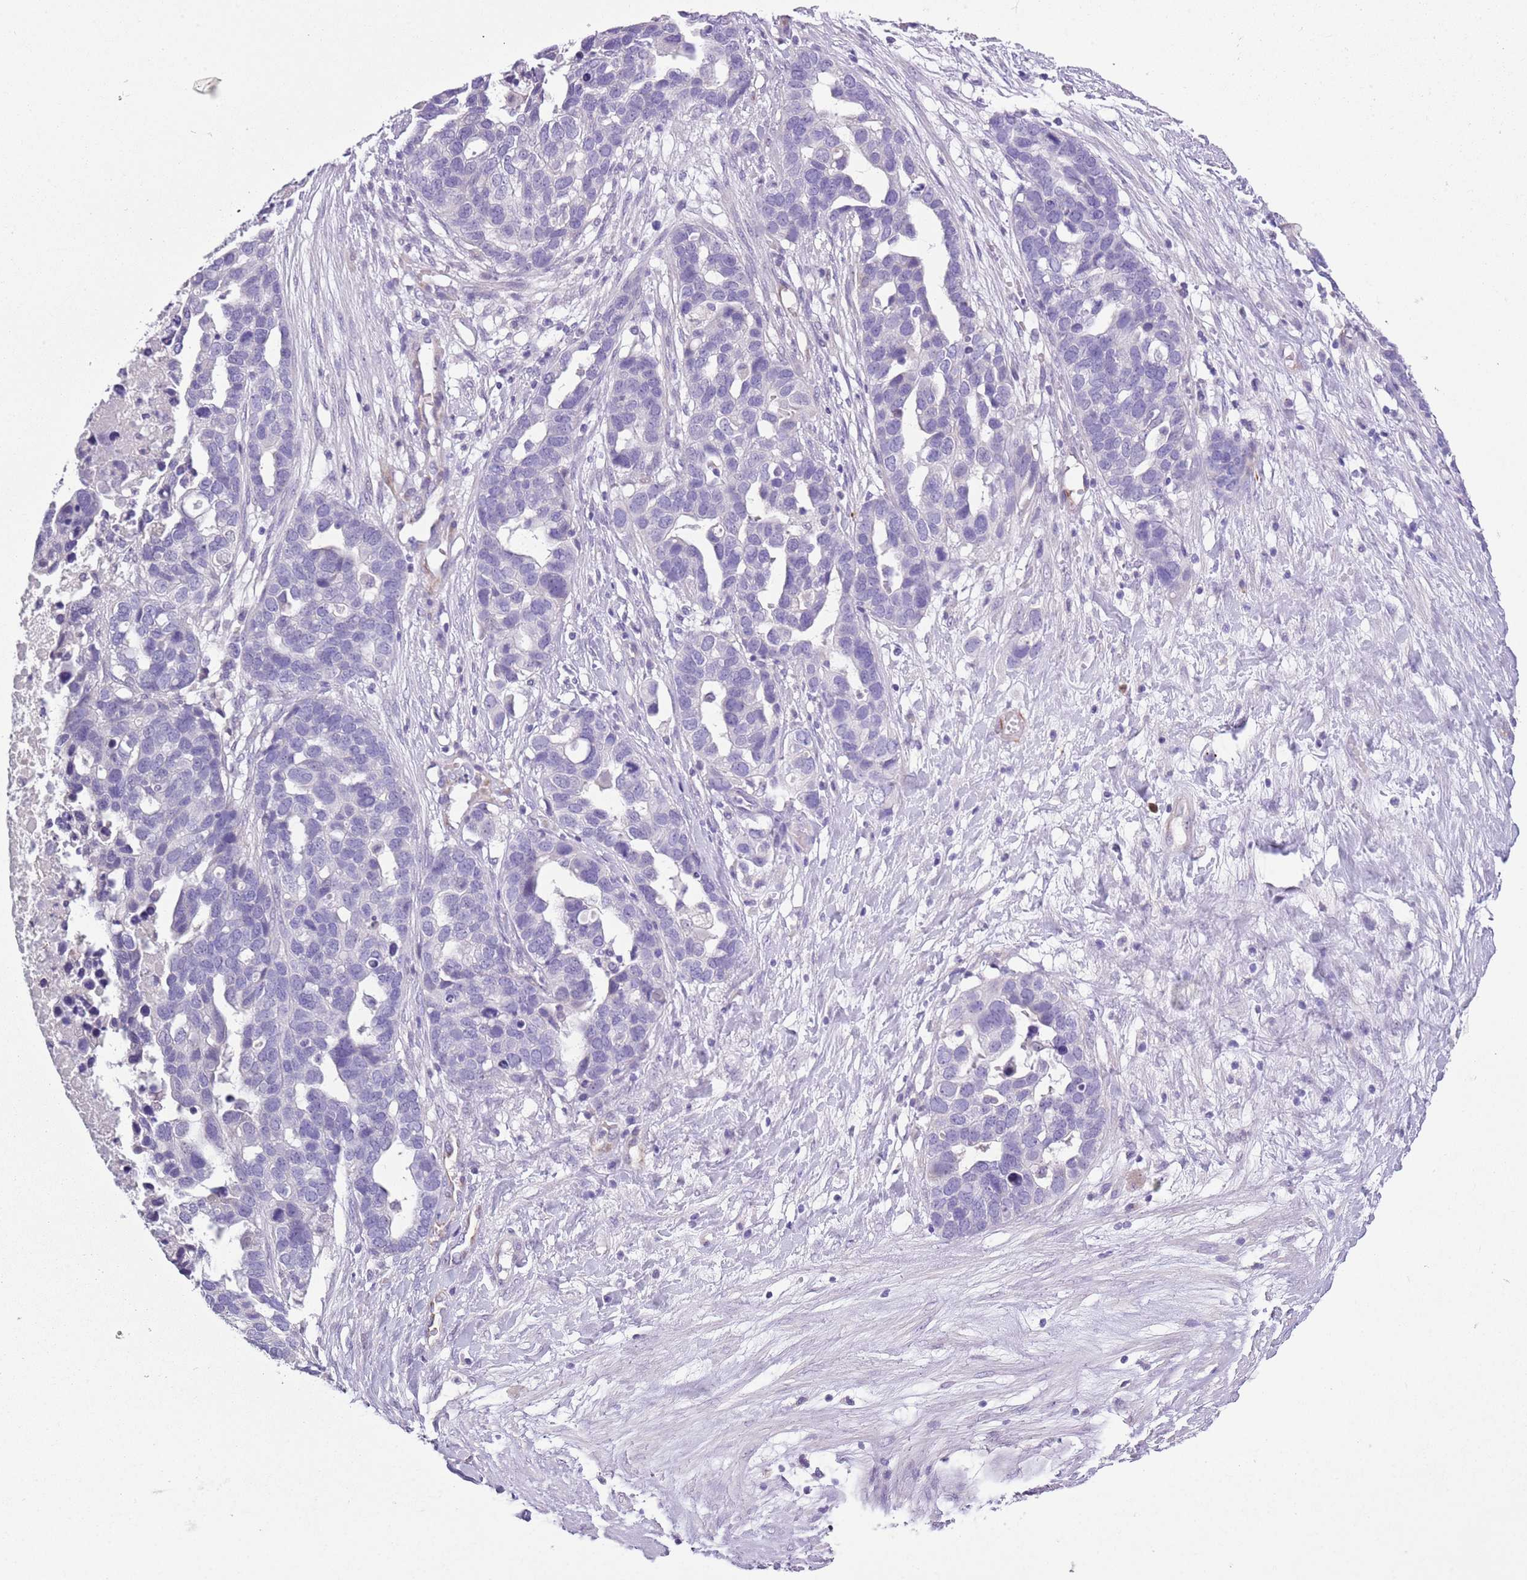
{"staining": {"intensity": "negative", "quantity": "none", "location": "none"}, "tissue": "ovarian cancer", "cell_type": "Tumor cells", "image_type": "cancer", "snomed": [{"axis": "morphology", "description": "Cystadenocarcinoma, serous, NOS"}, {"axis": "topography", "description": "Ovary"}], "caption": "IHC of serous cystadenocarcinoma (ovarian) demonstrates no positivity in tumor cells.", "gene": "TSGA13", "patient": {"sex": "female", "age": 54}}